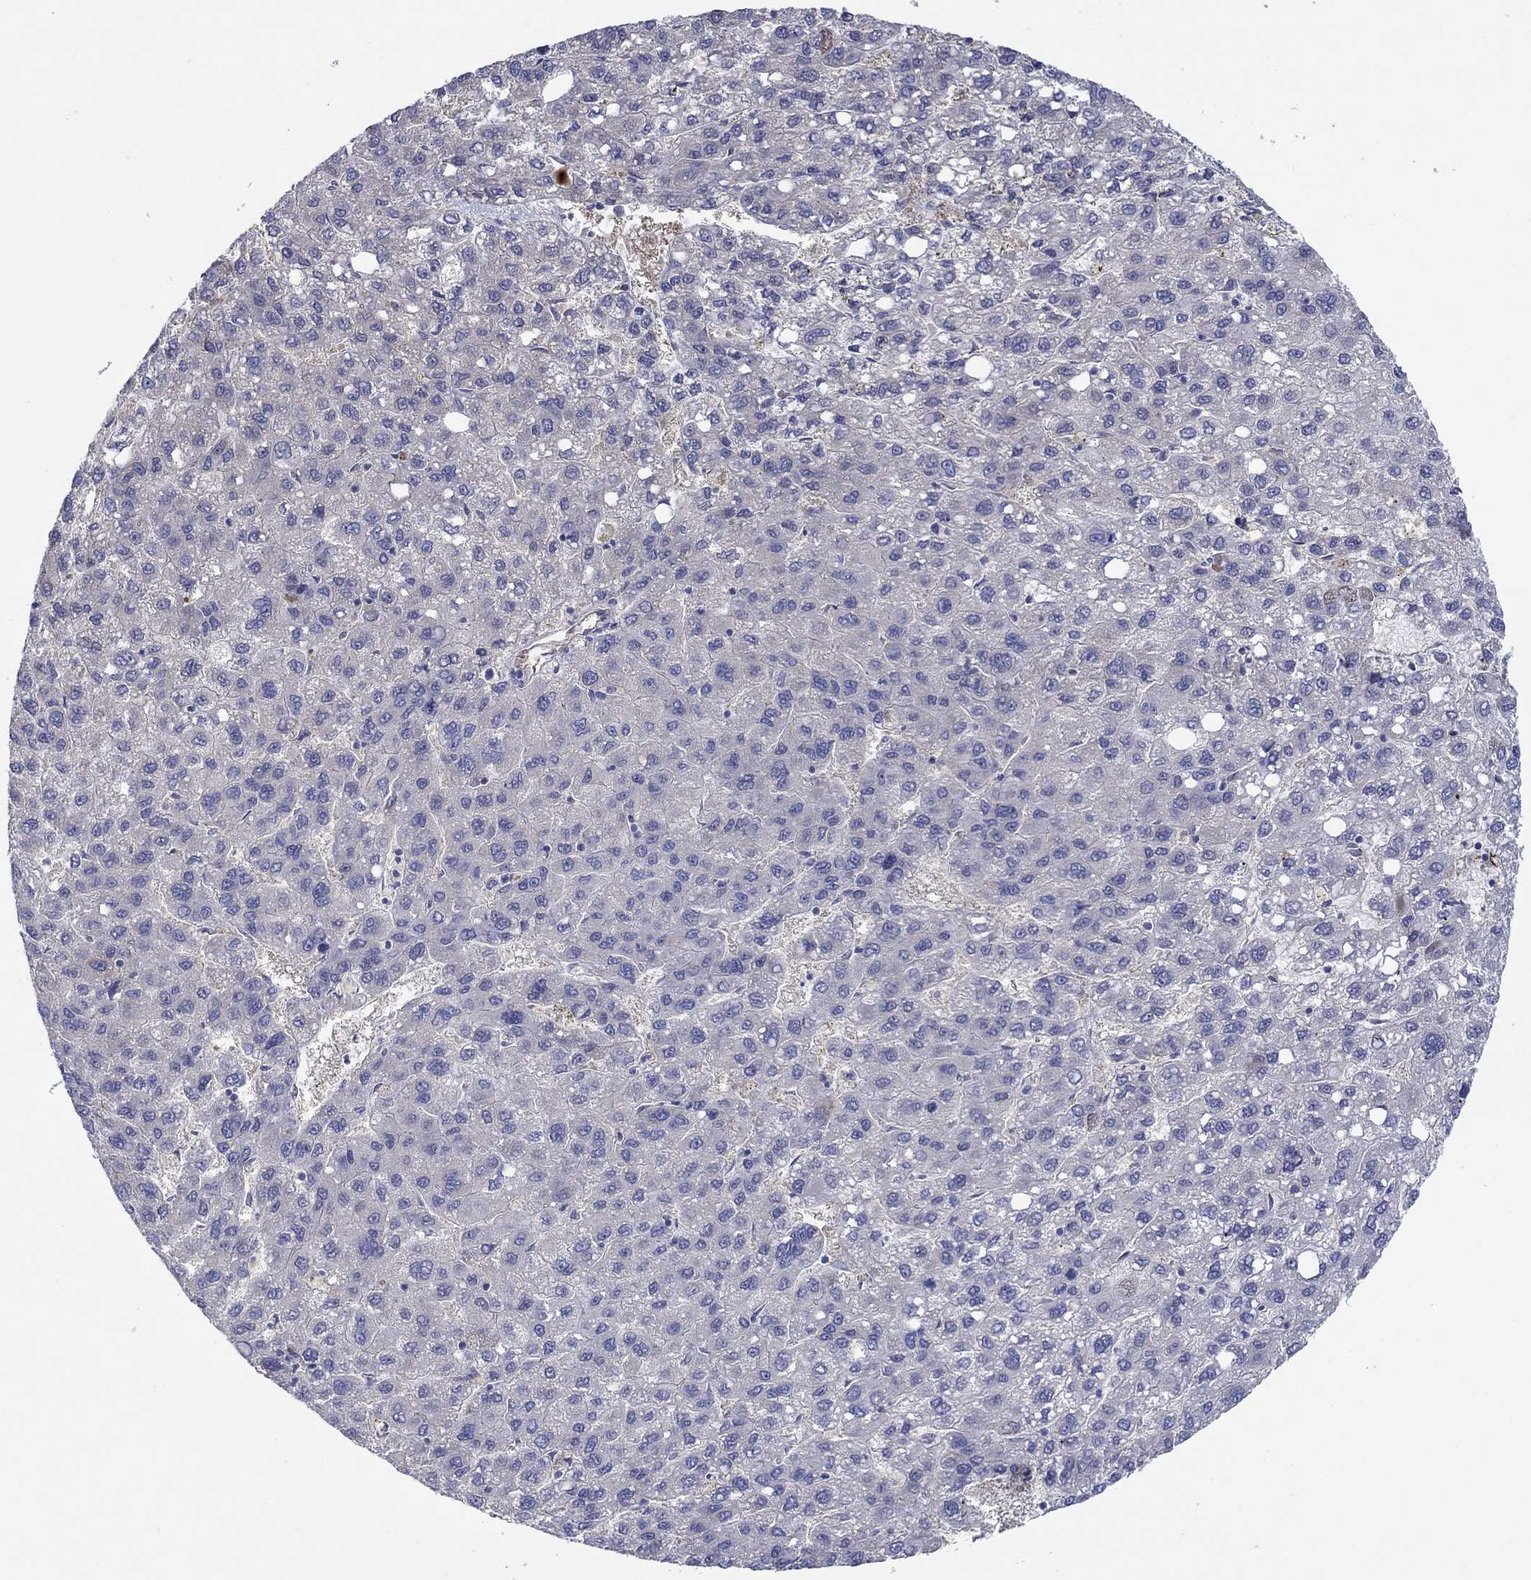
{"staining": {"intensity": "negative", "quantity": "none", "location": "none"}, "tissue": "liver cancer", "cell_type": "Tumor cells", "image_type": "cancer", "snomed": [{"axis": "morphology", "description": "Carcinoma, Hepatocellular, NOS"}, {"axis": "topography", "description": "Liver"}], "caption": "DAB immunohistochemical staining of liver hepatocellular carcinoma reveals no significant positivity in tumor cells.", "gene": "PLCL2", "patient": {"sex": "female", "age": 82}}